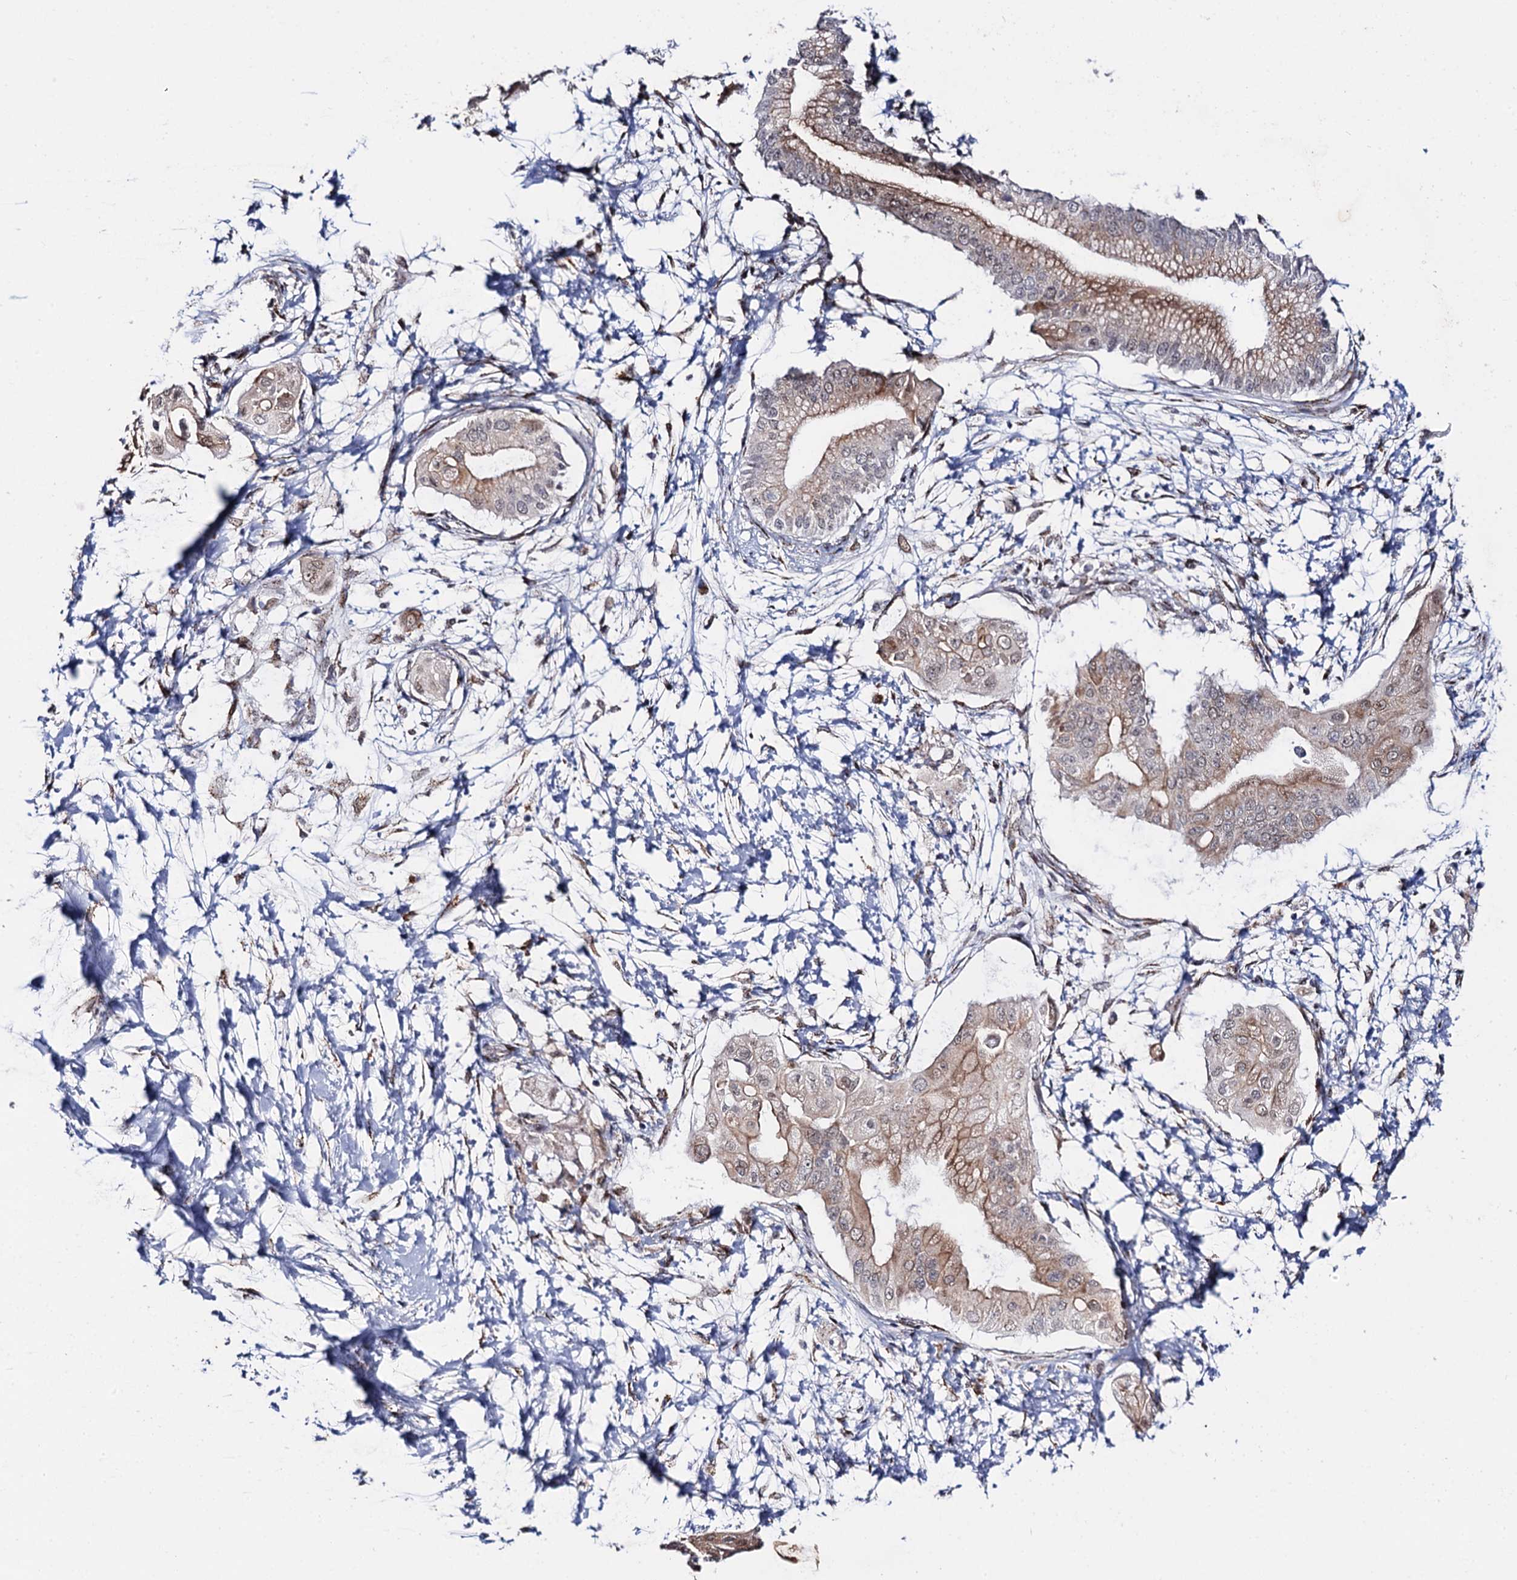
{"staining": {"intensity": "moderate", "quantity": "25%-75%", "location": "cytoplasmic/membranous"}, "tissue": "pancreatic cancer", "cell_type": "Tumor cells", "image_type": "cancer", "snomed": [{"axis": "morphology", "description": "Adenocarcinoma, NOS"}, {"axis": "topography", "description": "Pancreas"}], "caption": "Immunohistochemistry (IHC) micrograph of human adenocarcinoma (pancreatic) stained for a protein (brown), which reveals medium levels of moderate cytoplasmic/membranous positivity in approximately 25%-75% of tumor cells.", "gene": "THAP2", "patient": {"sex": "male", "age": 68}}